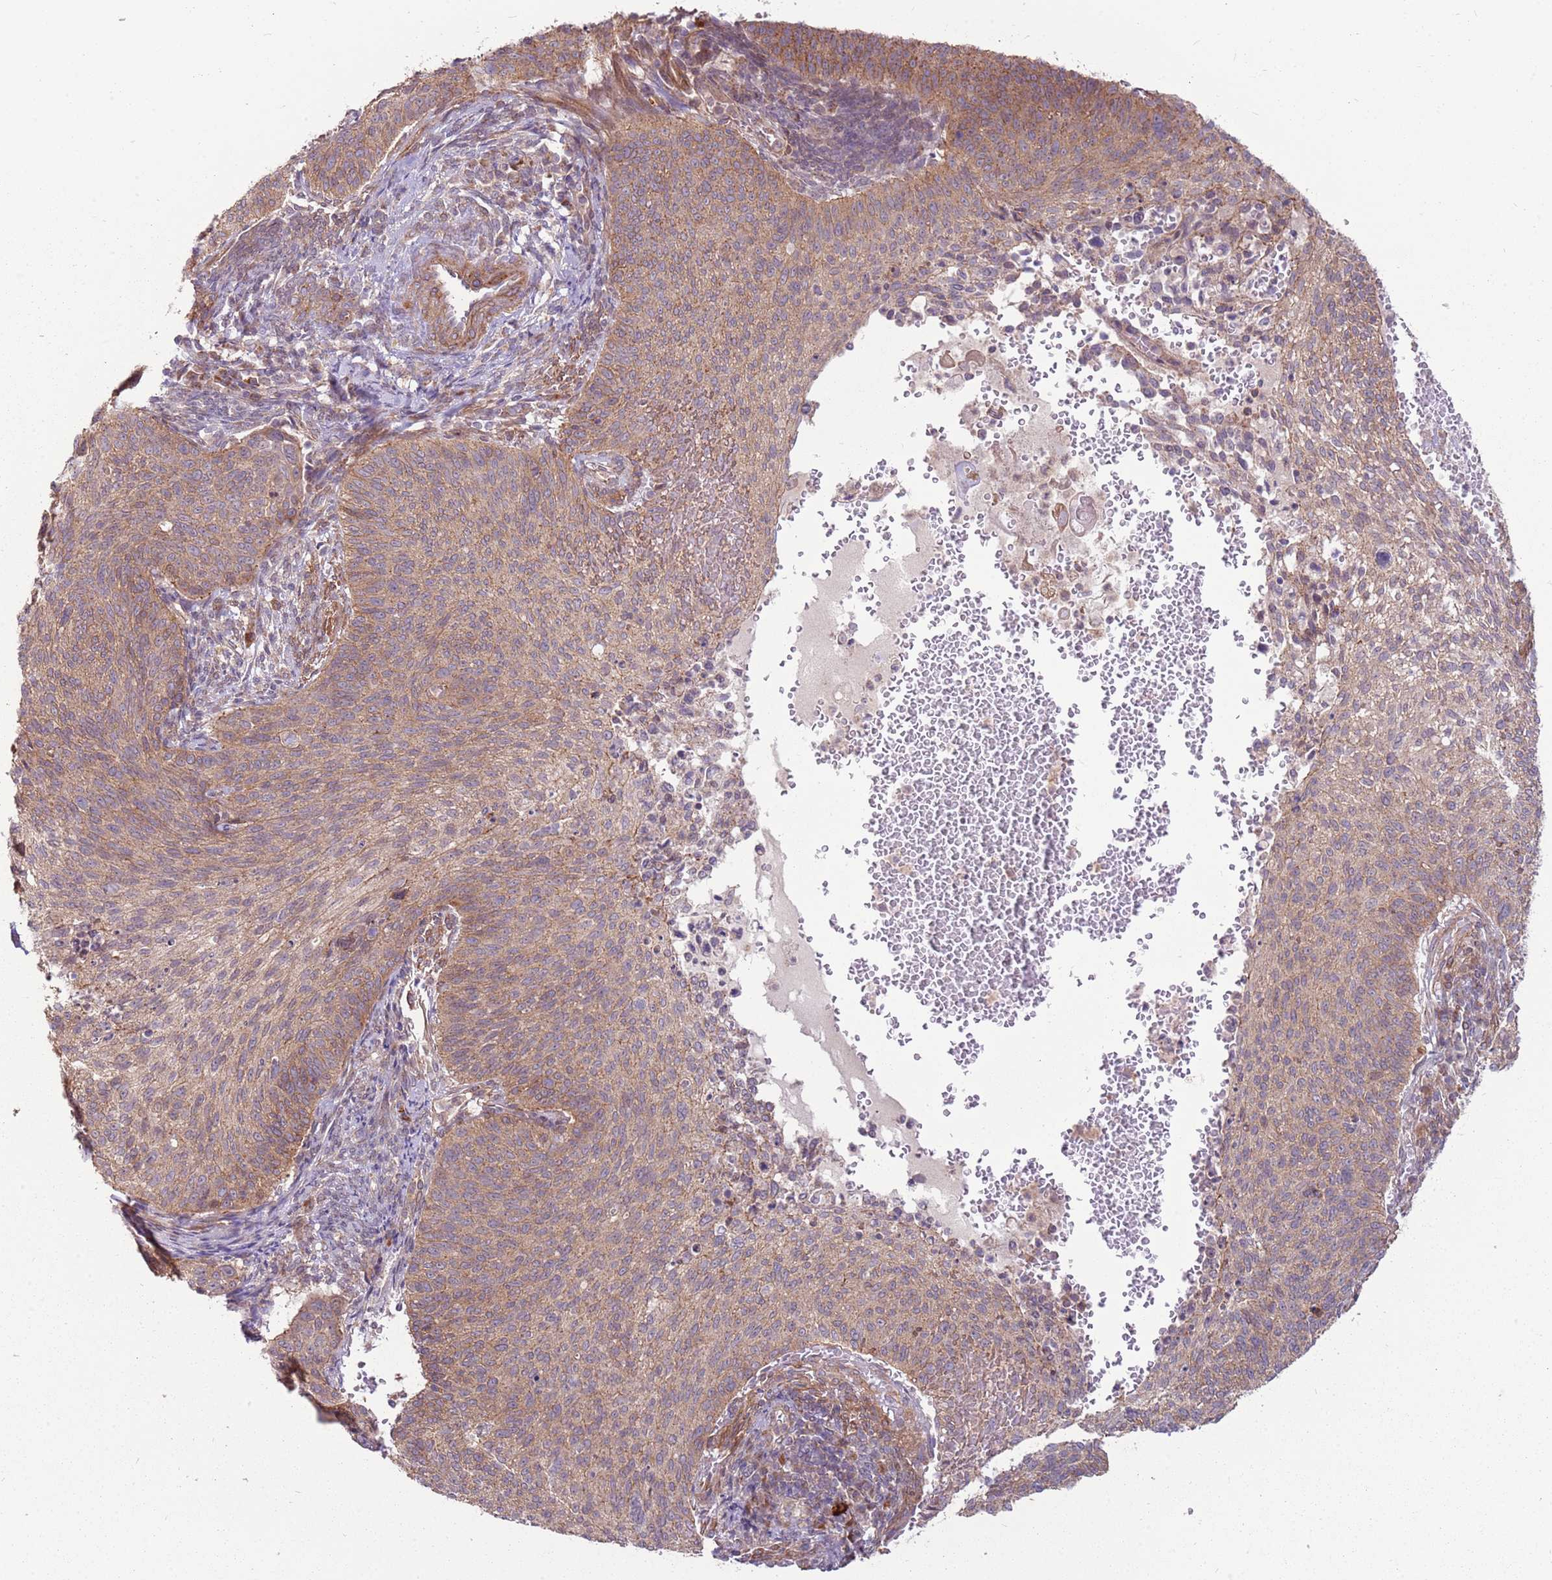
{"staining": {"intensity": "moderate", "quantity": ">75%", "location": "cytoplasmic/membranous"}, "tissue": "cervical cancer", "cell_type": "Tumor cells", "image_type": "cancer", "snomed": [{"axis": "morphology", "description": "Squamous cell carcinoma, NOS"}, {"axis": "topography", "description": "Cervix"}], "caption": "Immunohistochemical staining of human squamous cell carcinoma (cervical) demonstrates medium levels of moderate cytoplasmic/membranous staining in approximately >75% of tumor cells.", "gene": "SPATA31D1", "patient": {"sex": "female", "age": 70}}